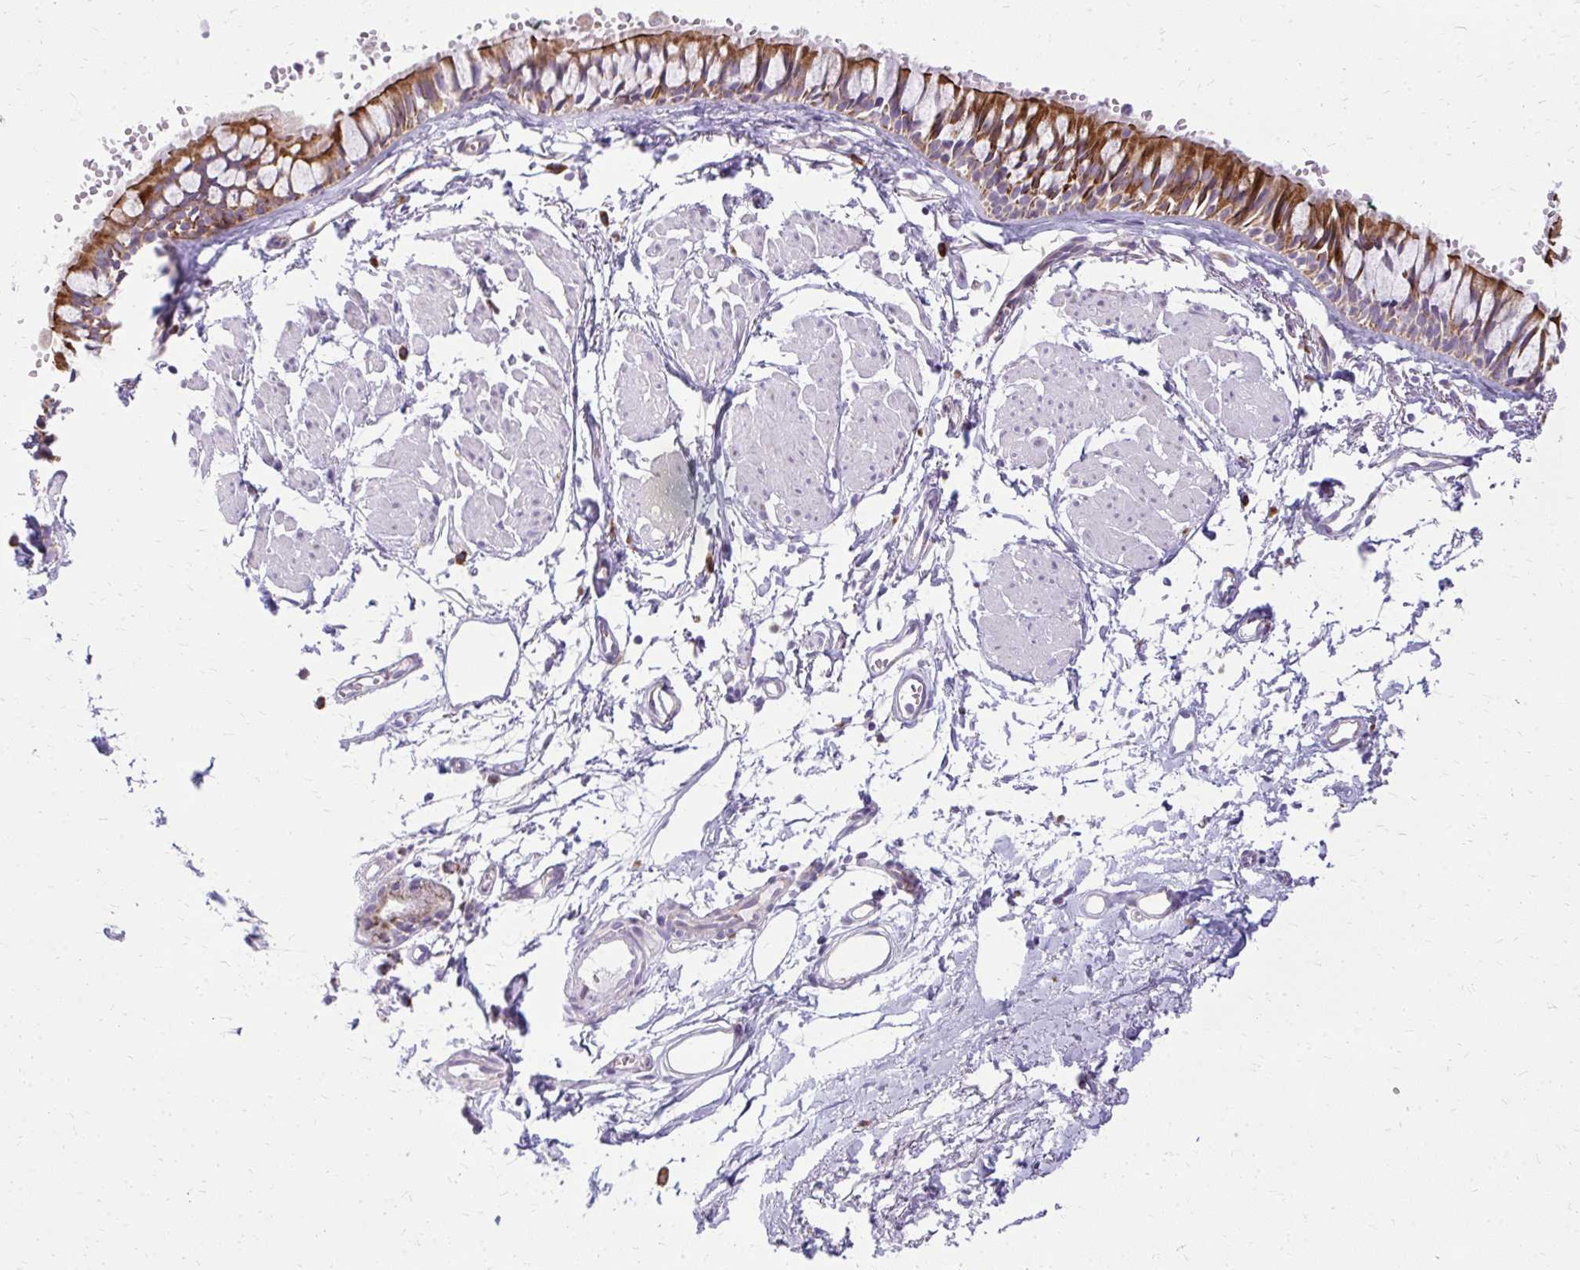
{"staining": {"intensity": "strong", "quantity": ">75%", "location": "cytoplasmic/membranous"}, "tissue": "bronchus", "cell_type": "Respiratory epithelial cells", "image_type": "normal", "snomed": [{"axis": "morphology", "description": "Normal tissue, NOS"}, {"axis": "topography", "description": "Cartilage tissue"}, {"axis": "topography", "description": "Bronchus"}, {"axis": "topography", "description": "Peripheral nerve tissue"}], "caption": "This histopathology image displays IHC staining of benign bronchus, with high strong cytoplasmic/membranous positivity in approximately >75% of respiratory epithelial cells.", "gene": "IFIT1", "patient": {"sex": "female", "age": 59}}